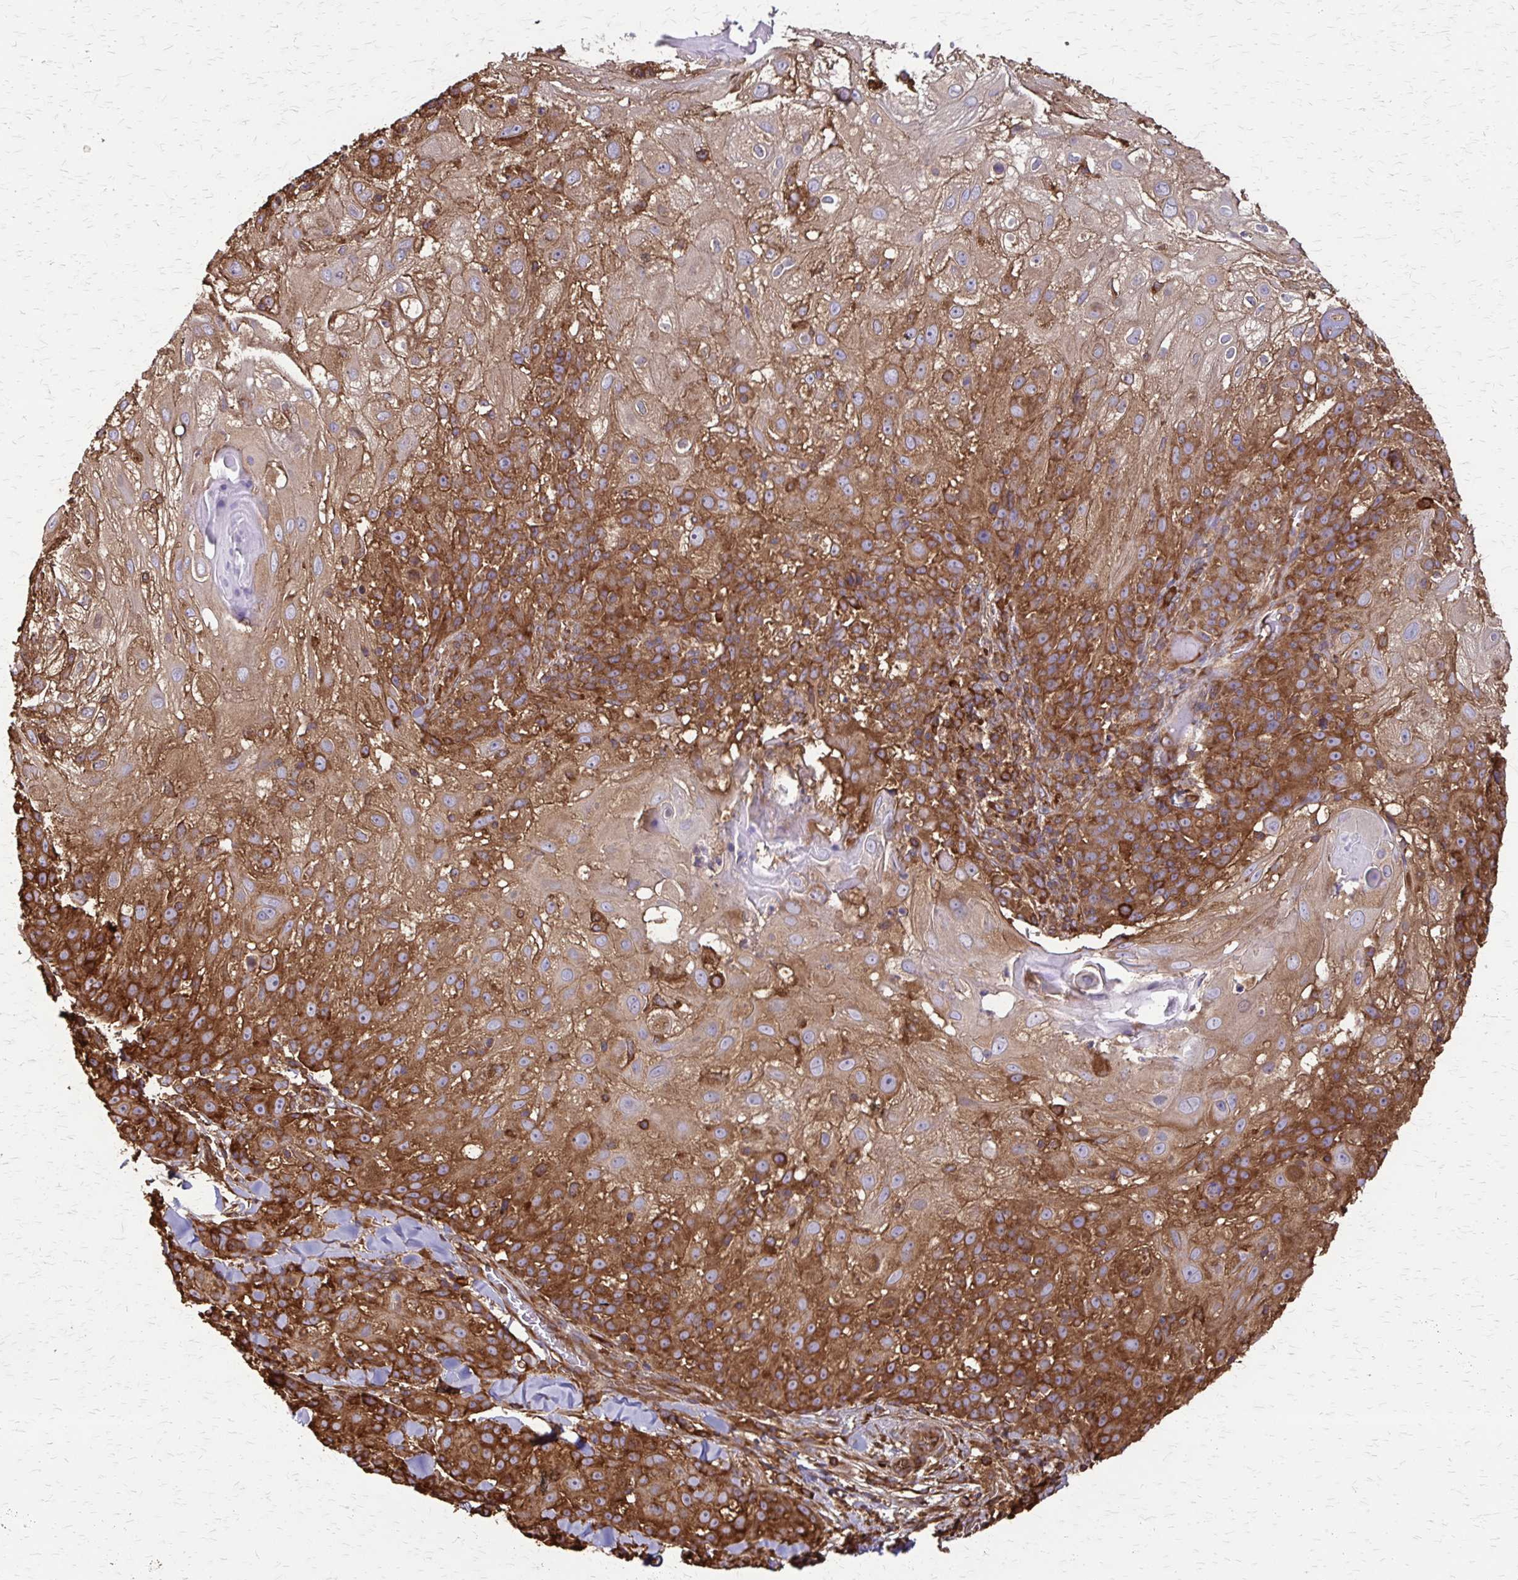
{"staining": {"intensity": "strong", "quantity": ">75%", "location": "cytoplasmic/membranous"}, "tissue": "skin cancer", "cell_type": "Tumor cells", "image_type": "cancer", "snomed": [{"axis": "morphology", "description": "Normal tissue, NOS"}, {"axis": "morphology", "description": "Squamous cell carcinoma, NOS"}, {"axis": "topography", "description": "Skin"}], "caption": "Brown immunohistochemical staining in human skin cancer (squamous cell carcinoma) exhibits strong cytoplasmic/membranous staining in approximately >75% of tumor cells.", "gene": "EEF2", "patient": {"sex": "female", "age": 83}}